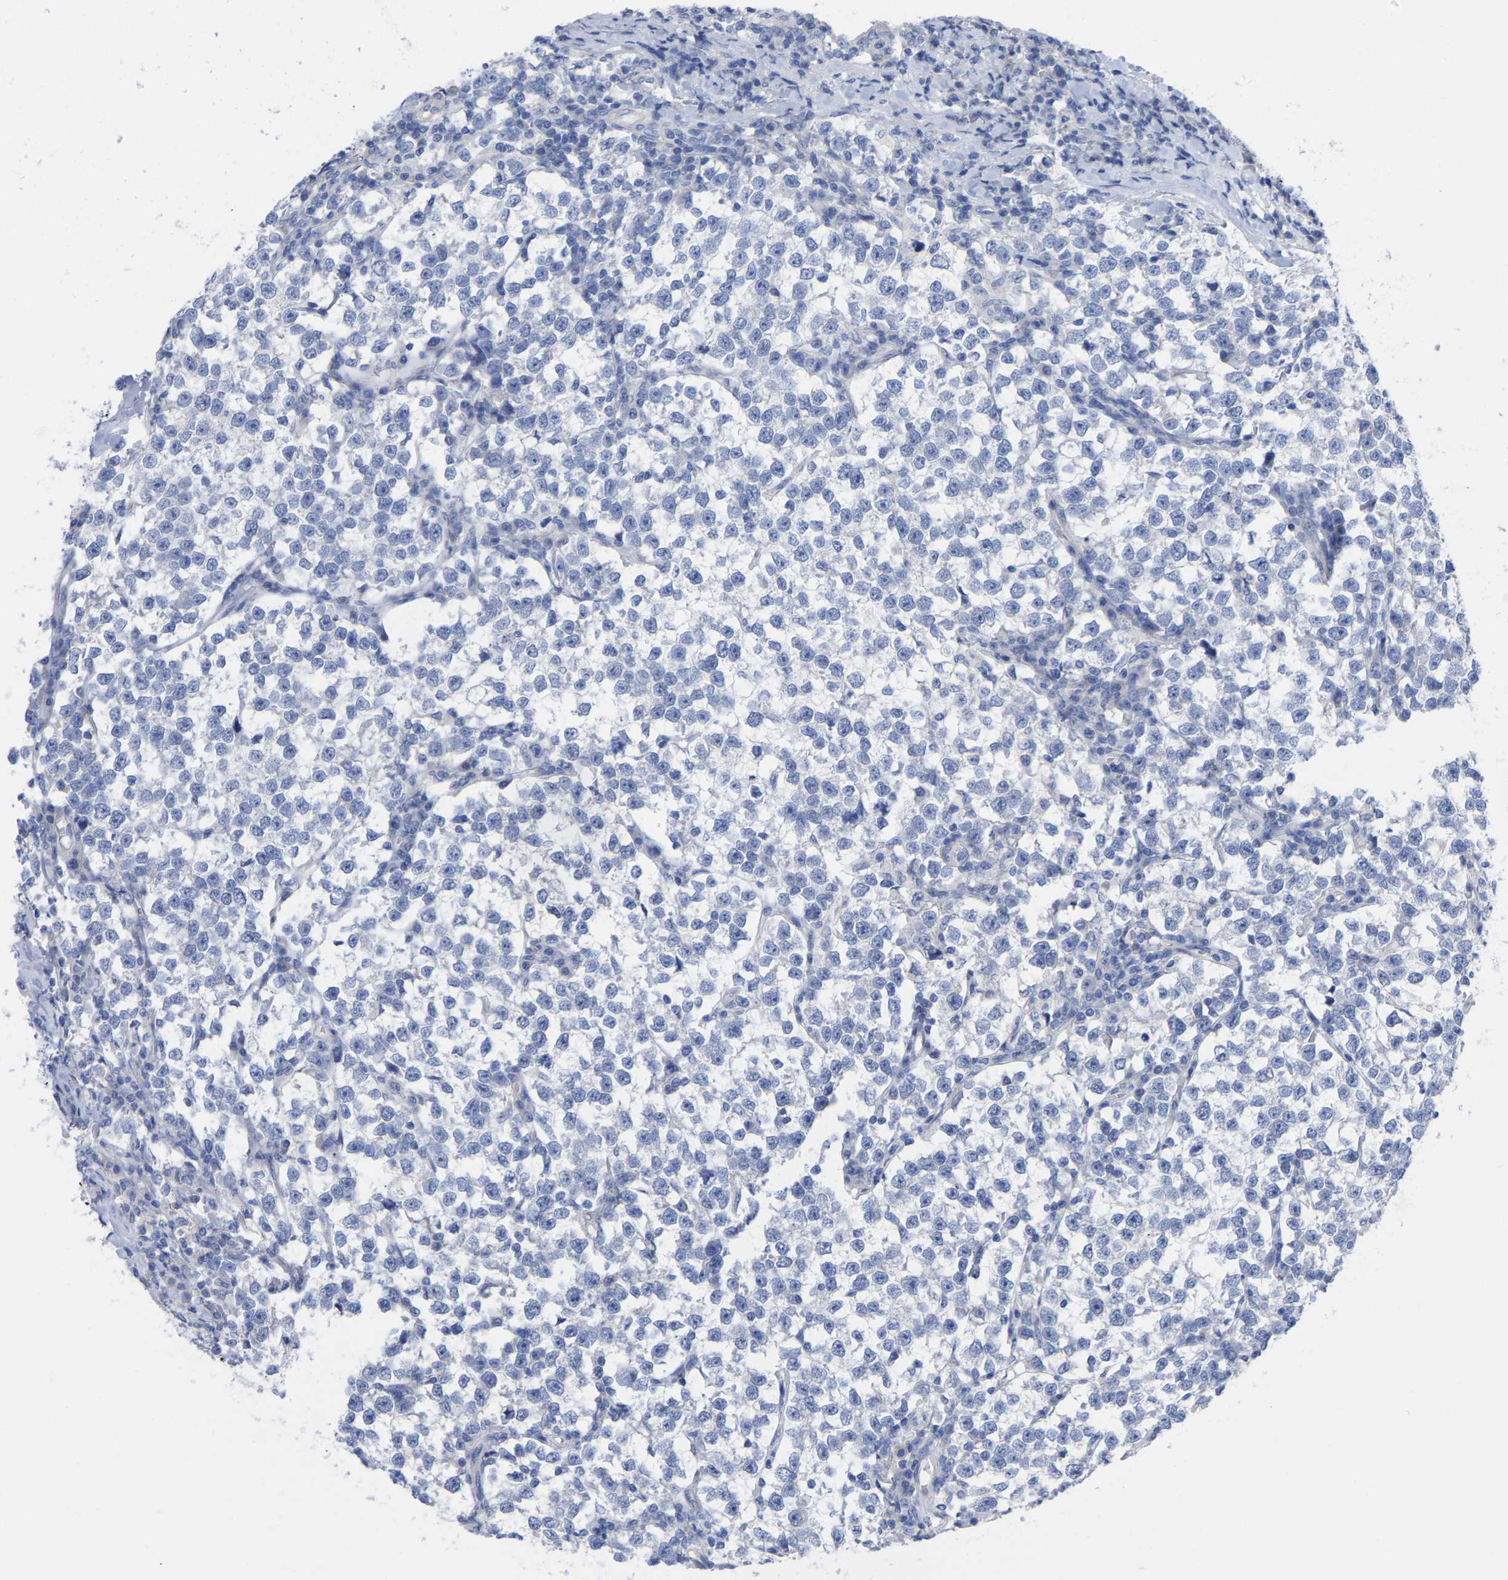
{"staining": {"intensity": "negative", "quantity": "none", "location": "none"}, "tissue": "testis cancer", "cell_type": "Tumor cells", "image_type": "cancer", "snomed": [{"axis": "morphology", "description": "Normal tissue, NOS"}, {"axis": "morphology", "description": "Seminoma, NOS"}, {"axis": "topography", "description": "Testis"}], "caption": "Immunohistochemistry (IHC) photomicrograph of neoplastic tissue: seminoma (testis) stained with DAB shows no significant protein staining in tumor cells.", "gene": "HAPLN1", "patient": {"sex": "male", "age": 43}}